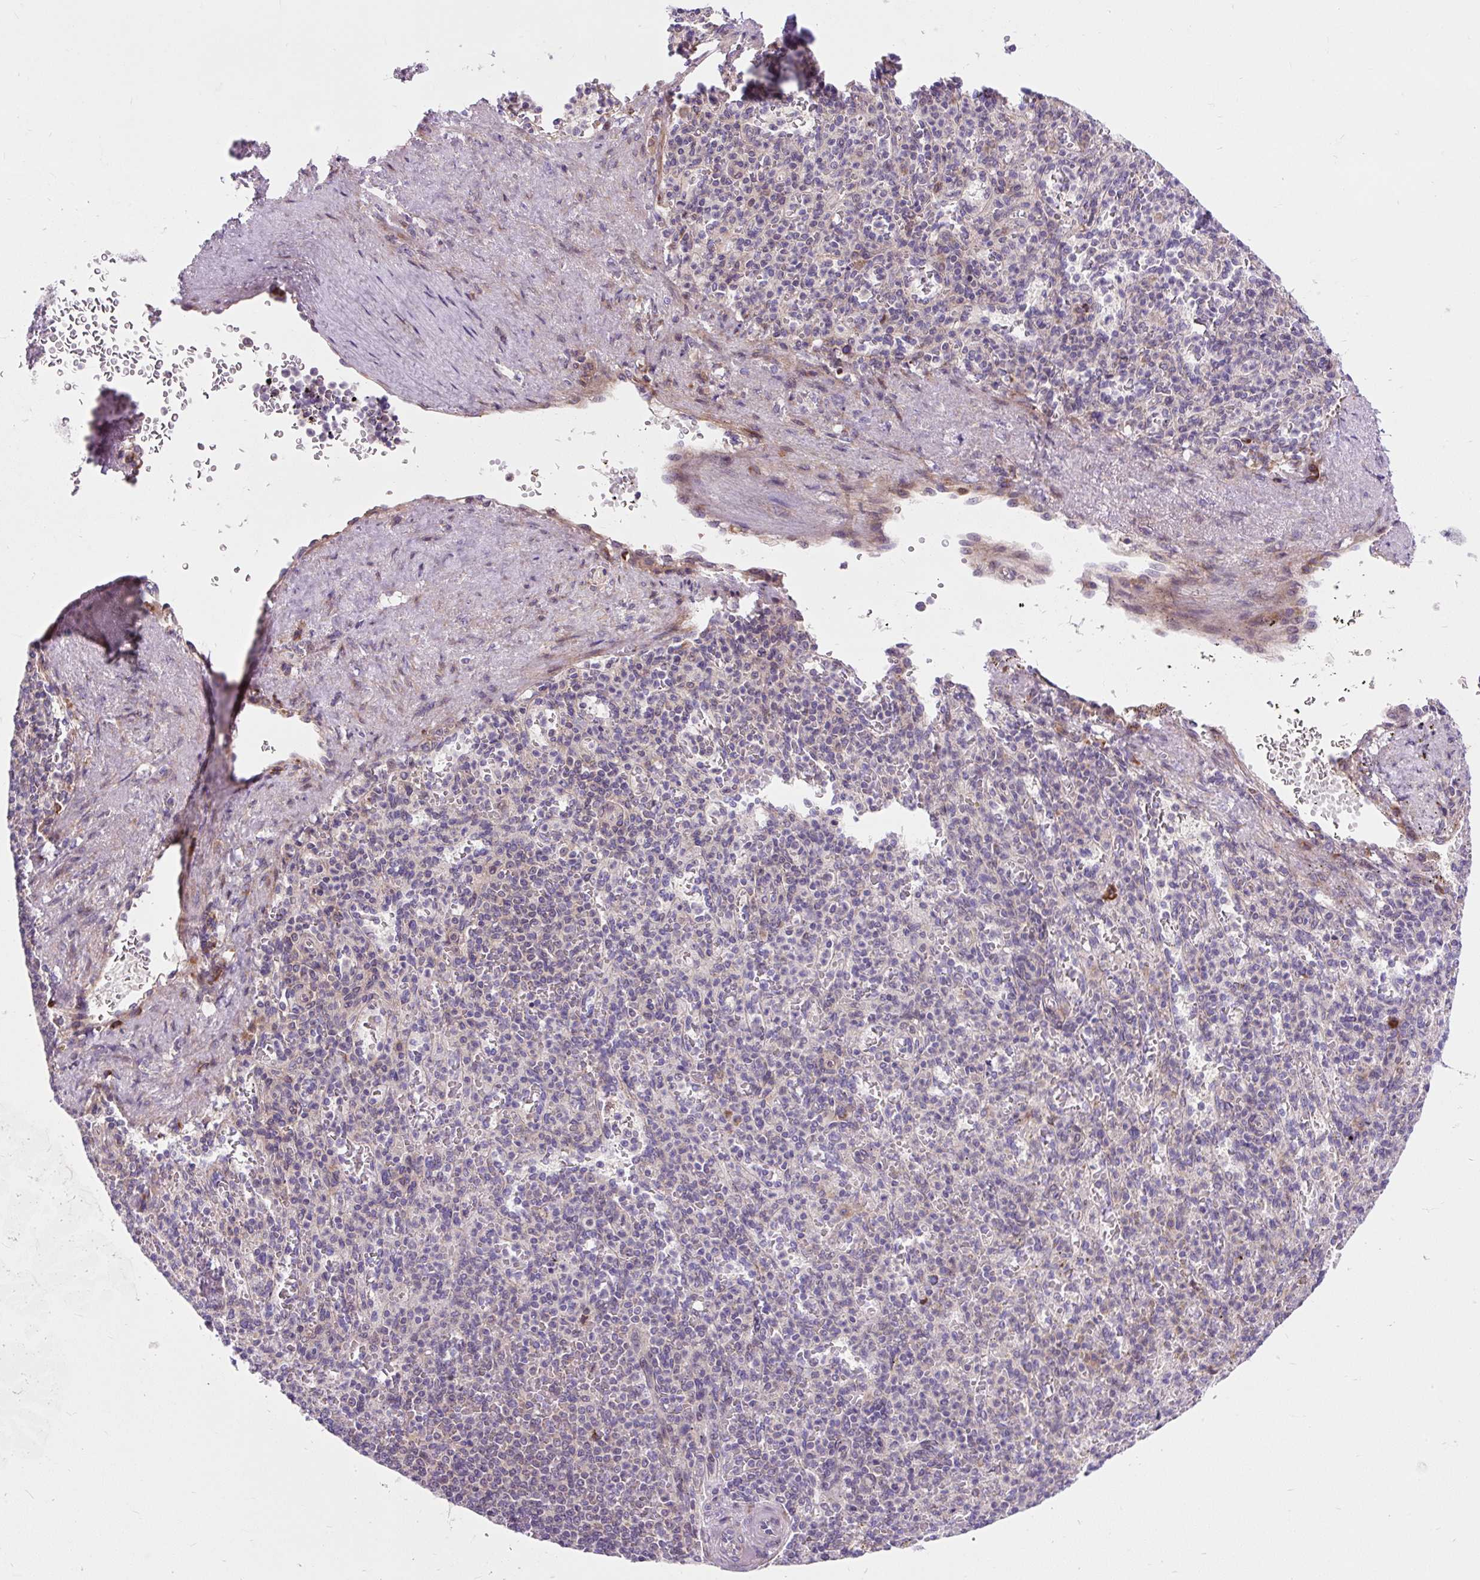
{"staining": {"intensity": "negative", "quantity": "none", "location": "none"}, "tissue": "spleen", "cell_type": "Cells in red pulp", "image_type": "normal", "snomed": [{"axis": "morphology", "description": "Normal tissue, NOS"}, {"axis": "topography", "description": "Spleen"}], "caption": "This photomicrograph is of normal spleen stained with IHC to label a protein in brown with the nuclei are counter-stained blue. There is no staining in cells in red pulp.", "gene": "CISD3", "patient": {"sex": "female", "age": 74}}